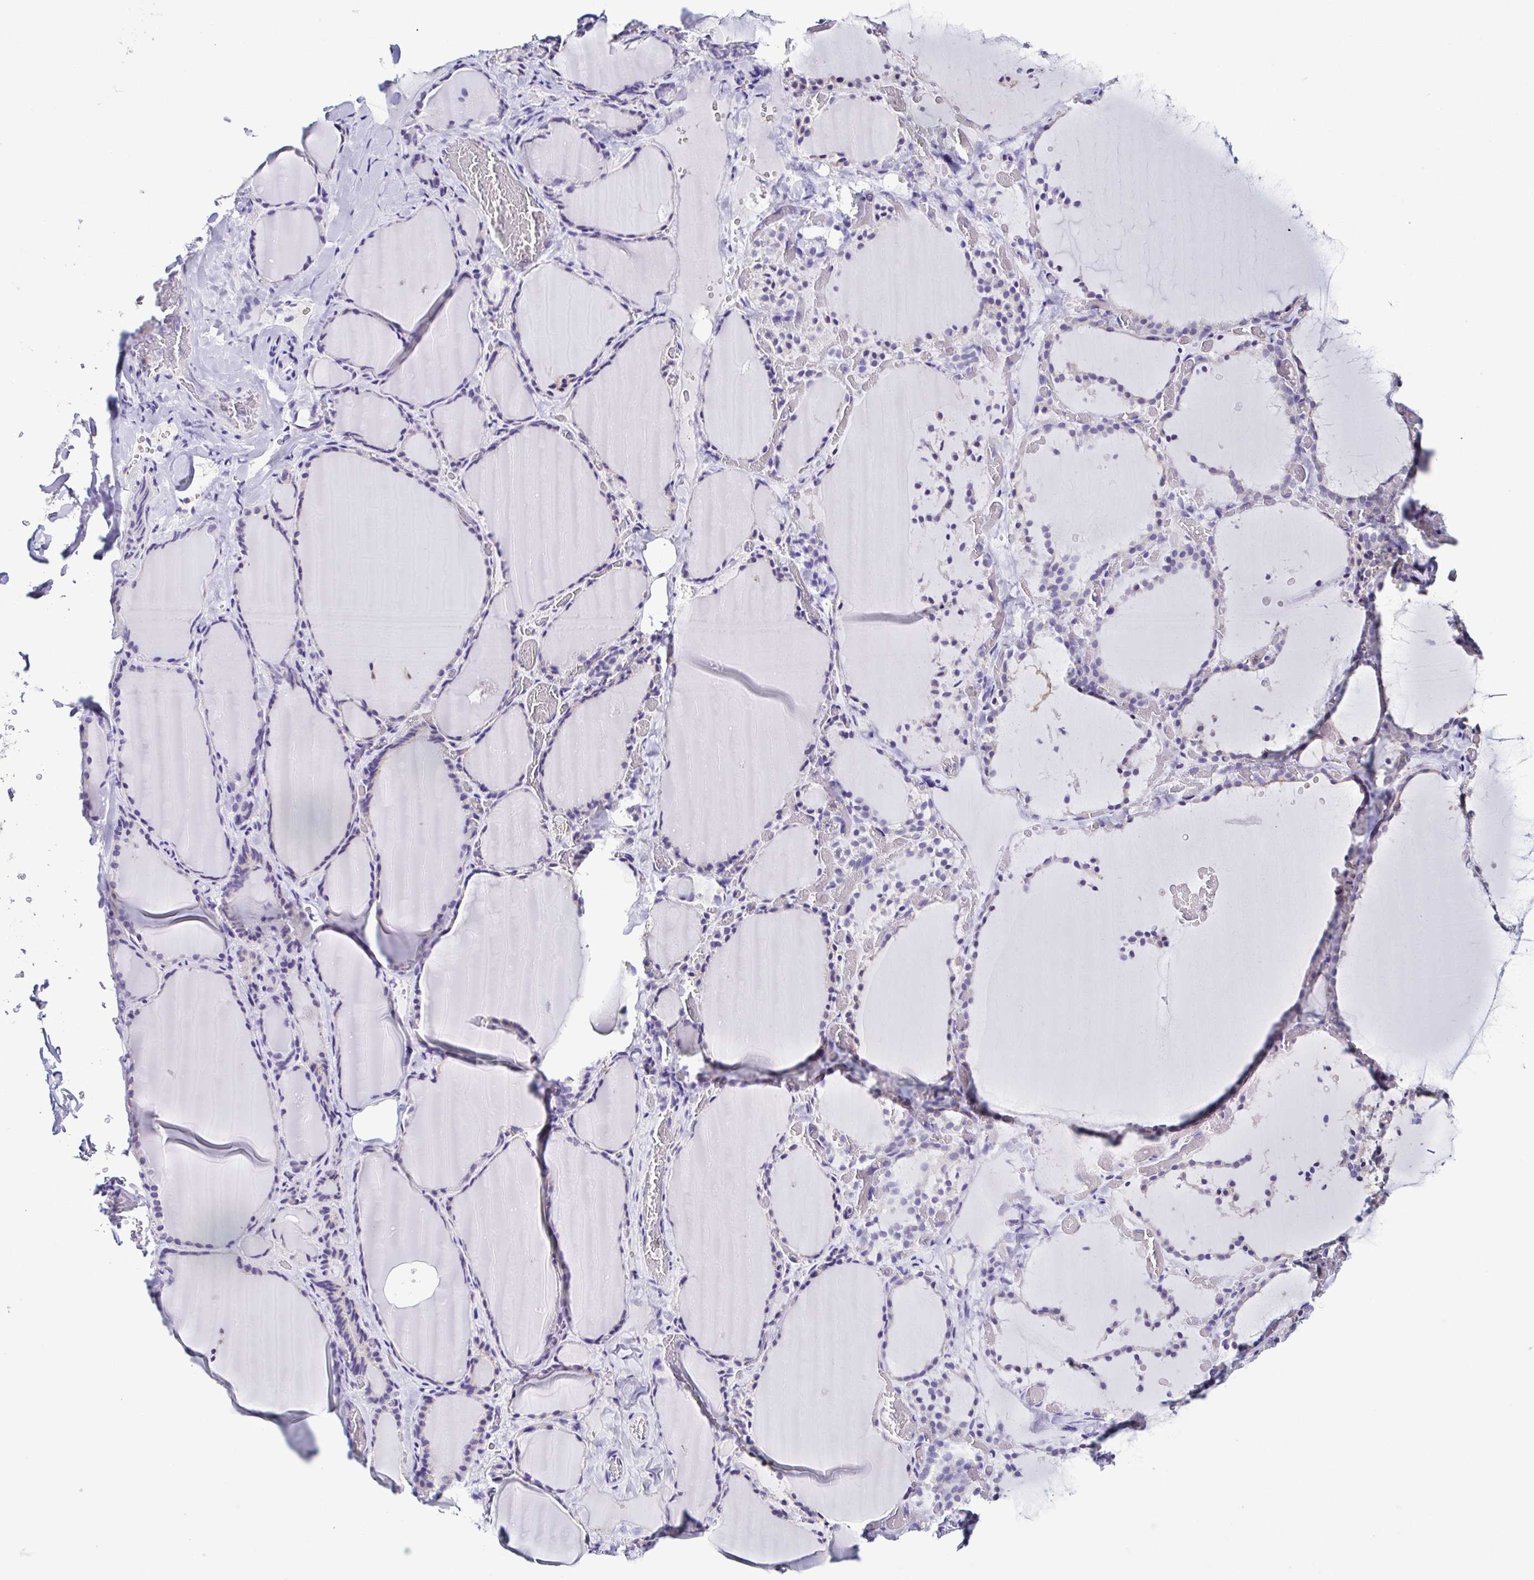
{"staining": {"intensity": "negative", "quantity": "none", "location": "none"}, "tissue": "thyroid gland", "cell_type": "Glandular cells", "image_type": "normal", "snomed": [{"axis": "morphology", "description": "Normal tissue, NOS"}, {"axis": "topography", "description": "Thyroid gland"}], "caption": "Thyroid gland was stained to show a protein in brown. There is no significant expression in glandular cells. (Stains: DAB (3,3'-diaminobenzidine) IHC with hematoxylin counter stain, Microscopy: brightfield microscopy at high magnification).", "gene": "TNNT2", "patient": {"sex": "female", "age": 22}}